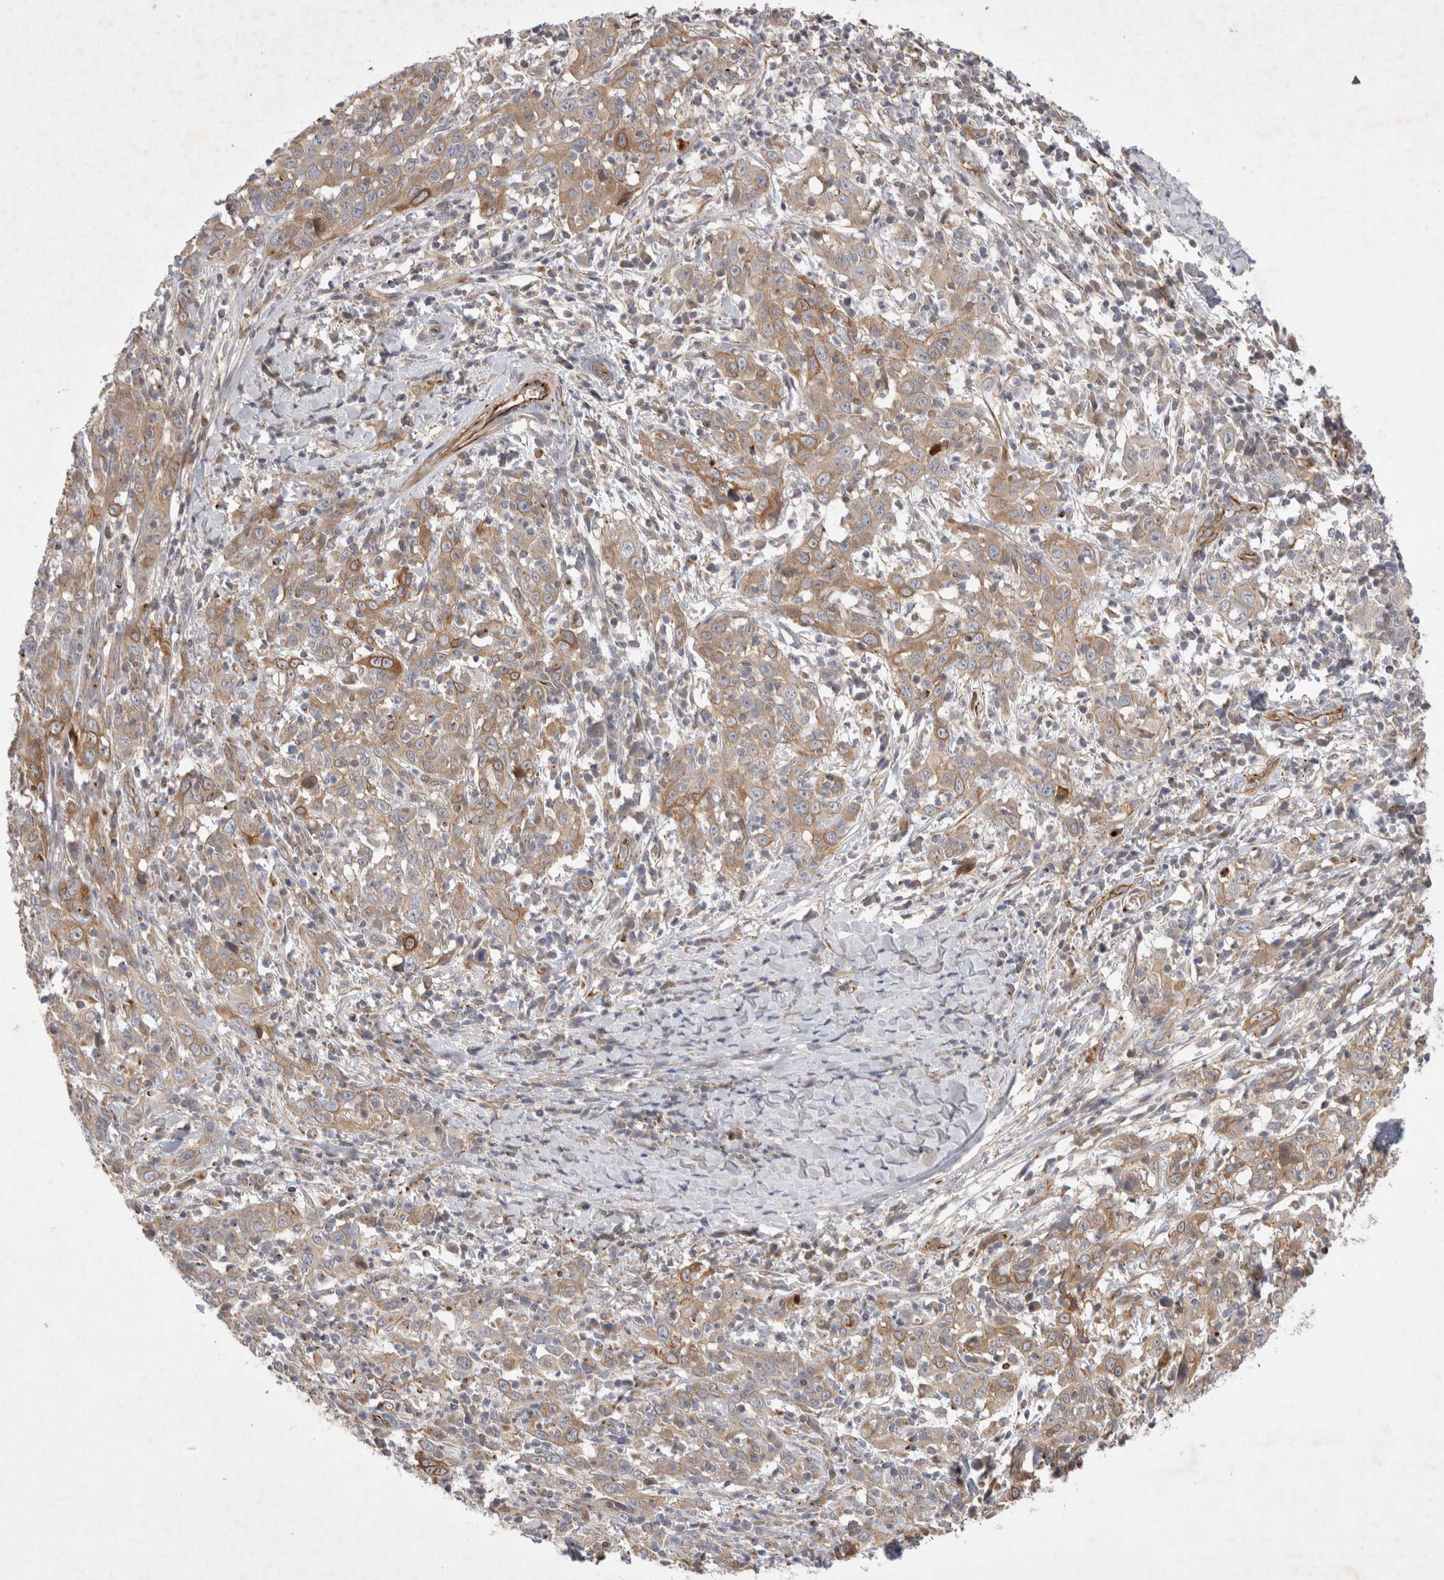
{"staining": {"intensity": "moderate", "quantity": ">75%", "location": "cytoplasmic/membranous"}, "tissue": "cervical cancer", "cell_type": "Tumor cells", "image_type": "cancer", "snomed": [{"axis": "morphology", "description": "Squamous cell carcinoma, NOS"}, {"axis": "topography", "description": "Cervix"}], "caption": "Cervical cancer tissue exhibits moderate cytoplasmic/membranous staining in approximately >75% of tumor cells, visualized by immunohistochemistry. (Stains: DAB in brown, nuclei in blue, Microscopy: brightfield microscopy at high magnification).", "gene": "NMU", "patient": {"sex": "female", "age": 46}}